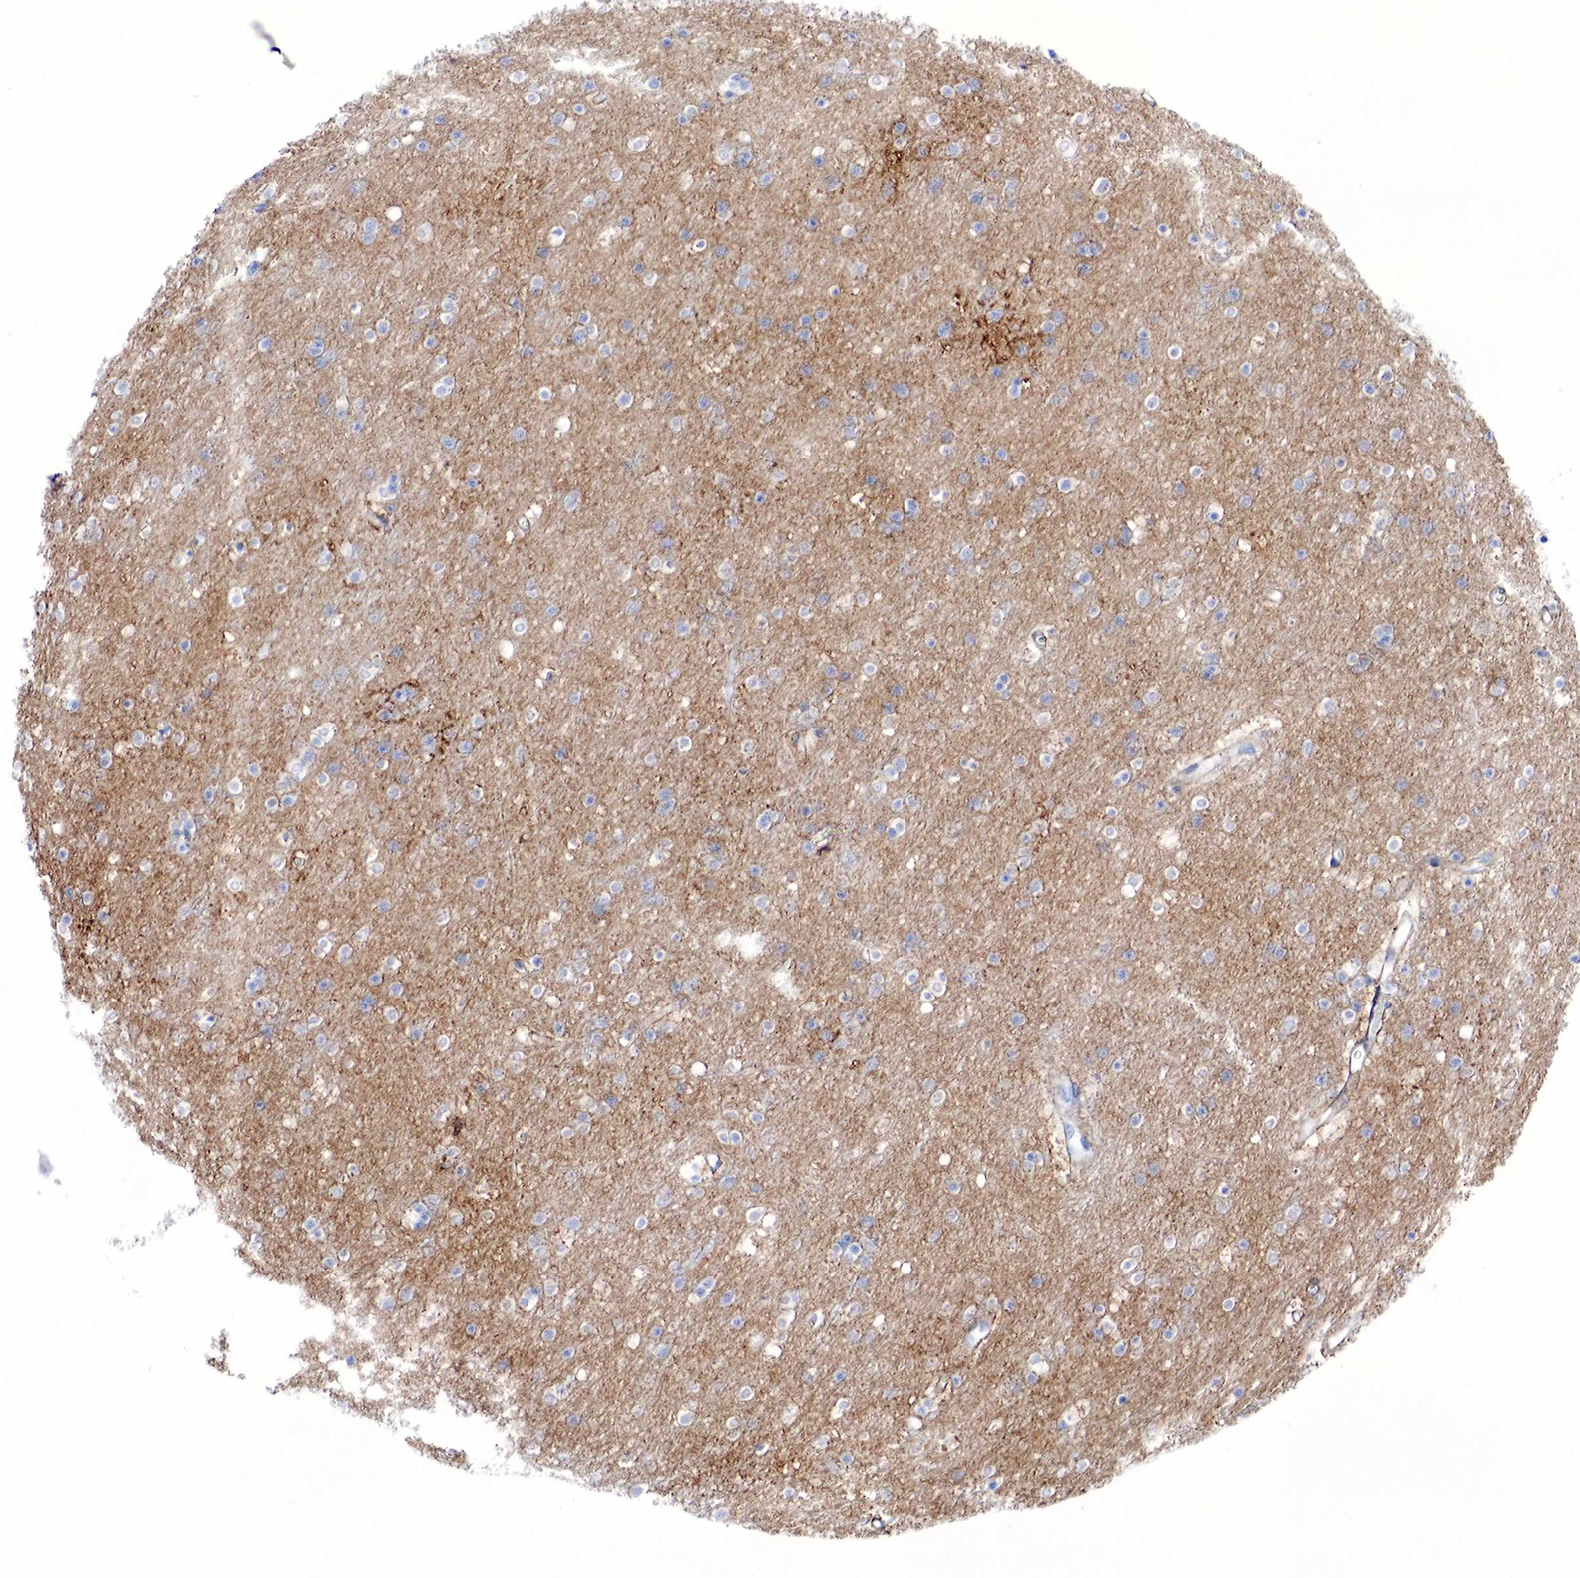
{"staining": {"intensity": "negative", "quantity": "none", "location": "none"}, "tissue": "cerebral cortex", "cell_type": "Endothelial cells", "image_type": "normal", "snomed": [{"axis": "morphology", "description": "Normal tissue, NOS"}, {"axis": "topography", "description": "Cerebral cortex"}], "caption": "Human cerebral cortex stained for a protein using immunohistochemistry exhibits no expression in endothelial cells.", "gene": "FUT4", "patient": {"sex": "female", "age": 54}}